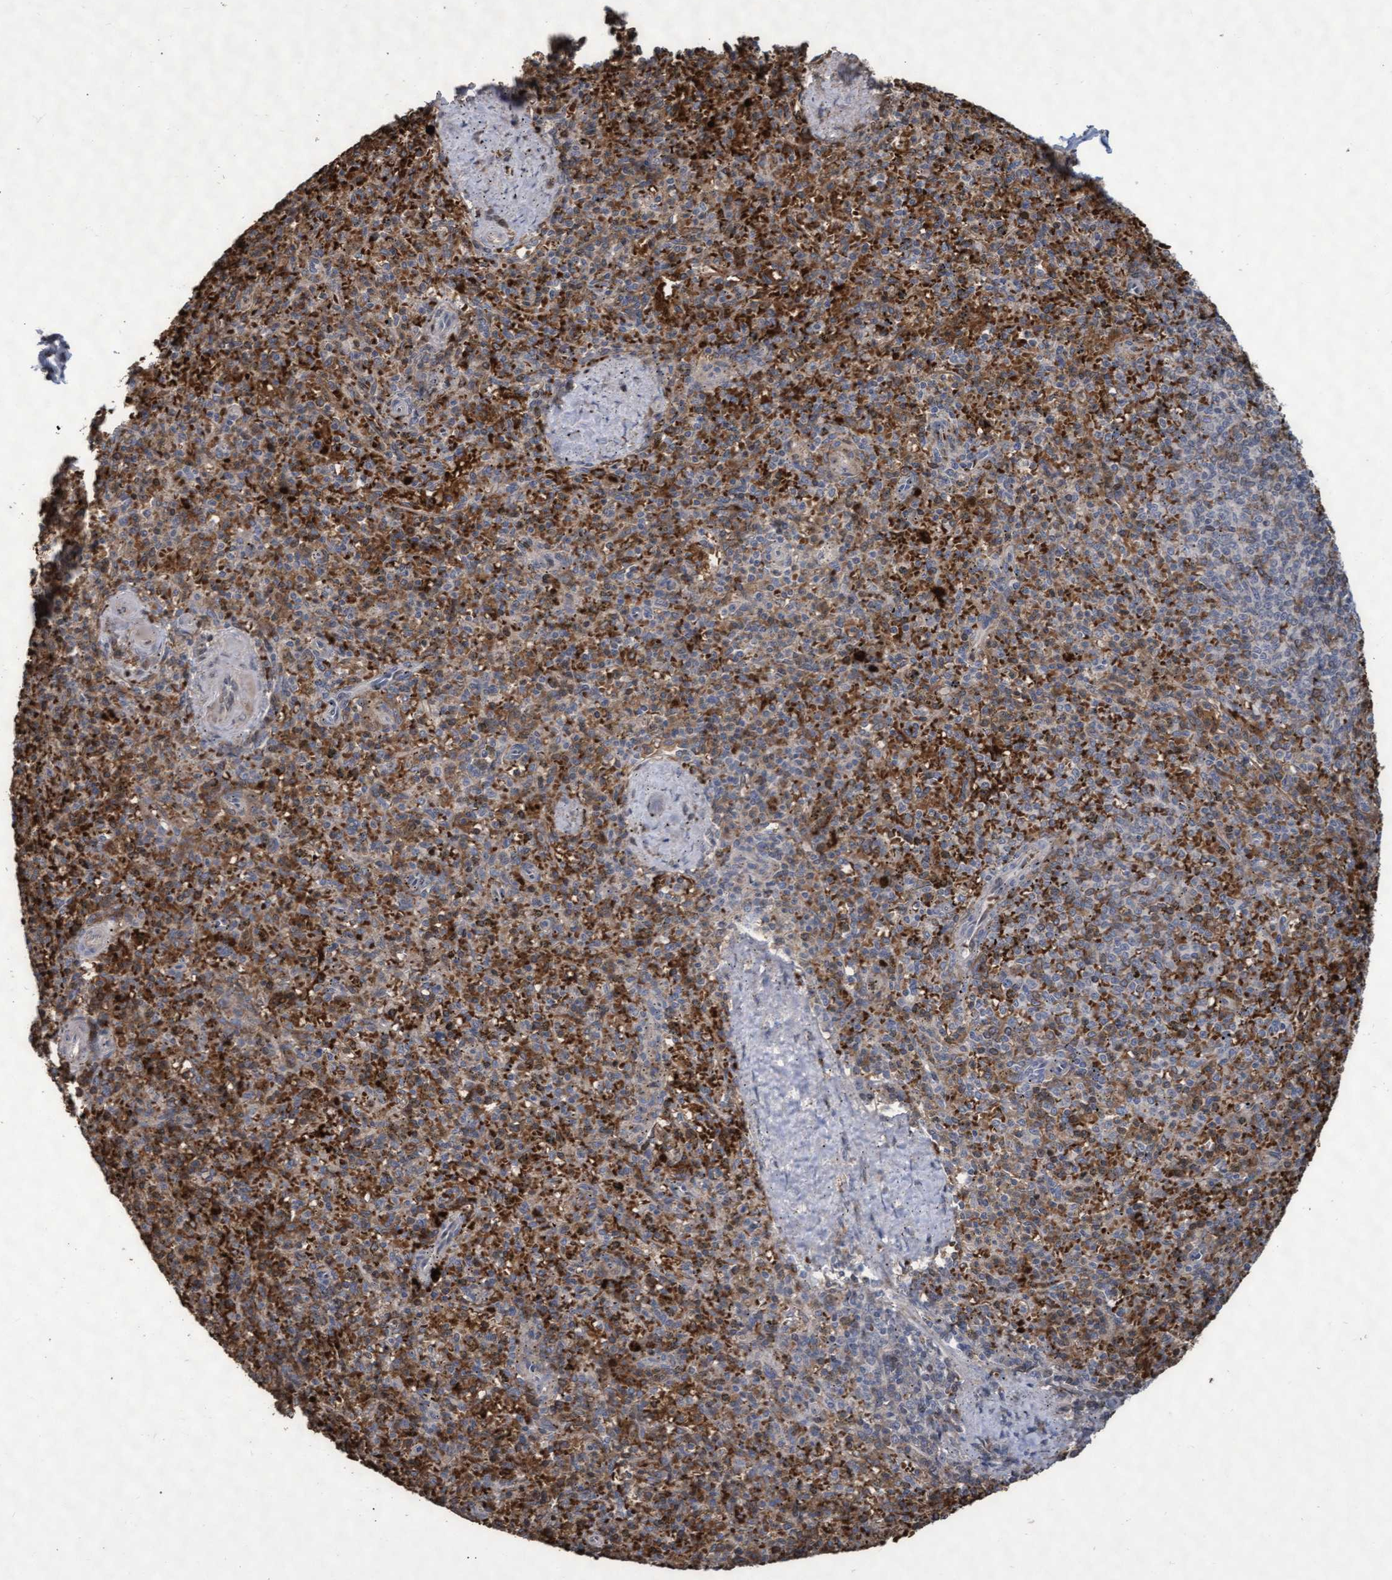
{"staining": {"intensity": "moderate", "quantity": "25%-75%", "location": "cytoplasmic/membranous"}, "tissue": "spleen", "cell_type": "Cells in red pulp", "image_type": "normal", "snomed": [{"axis": "morphology", "description": "Normal tissue, NOS"}, {"axis": "topography", "description": "Spleen"}], "caption": "IHC staining of unremarkable spleen, which shows medium levels of moderate cytoplasmic/membranous positivity in approximately 25%-75% of cells in red pulp indicating moderate cytoplasmic/membranous protein expression. The staining was performed using DAB (3,3'-diaminobenzidine) (brown) for protein detection and nuclei were counterstained in hematoxylin (blue).", "gene": "KCNC2", "patient": {"sex": "male", "age": 72}}